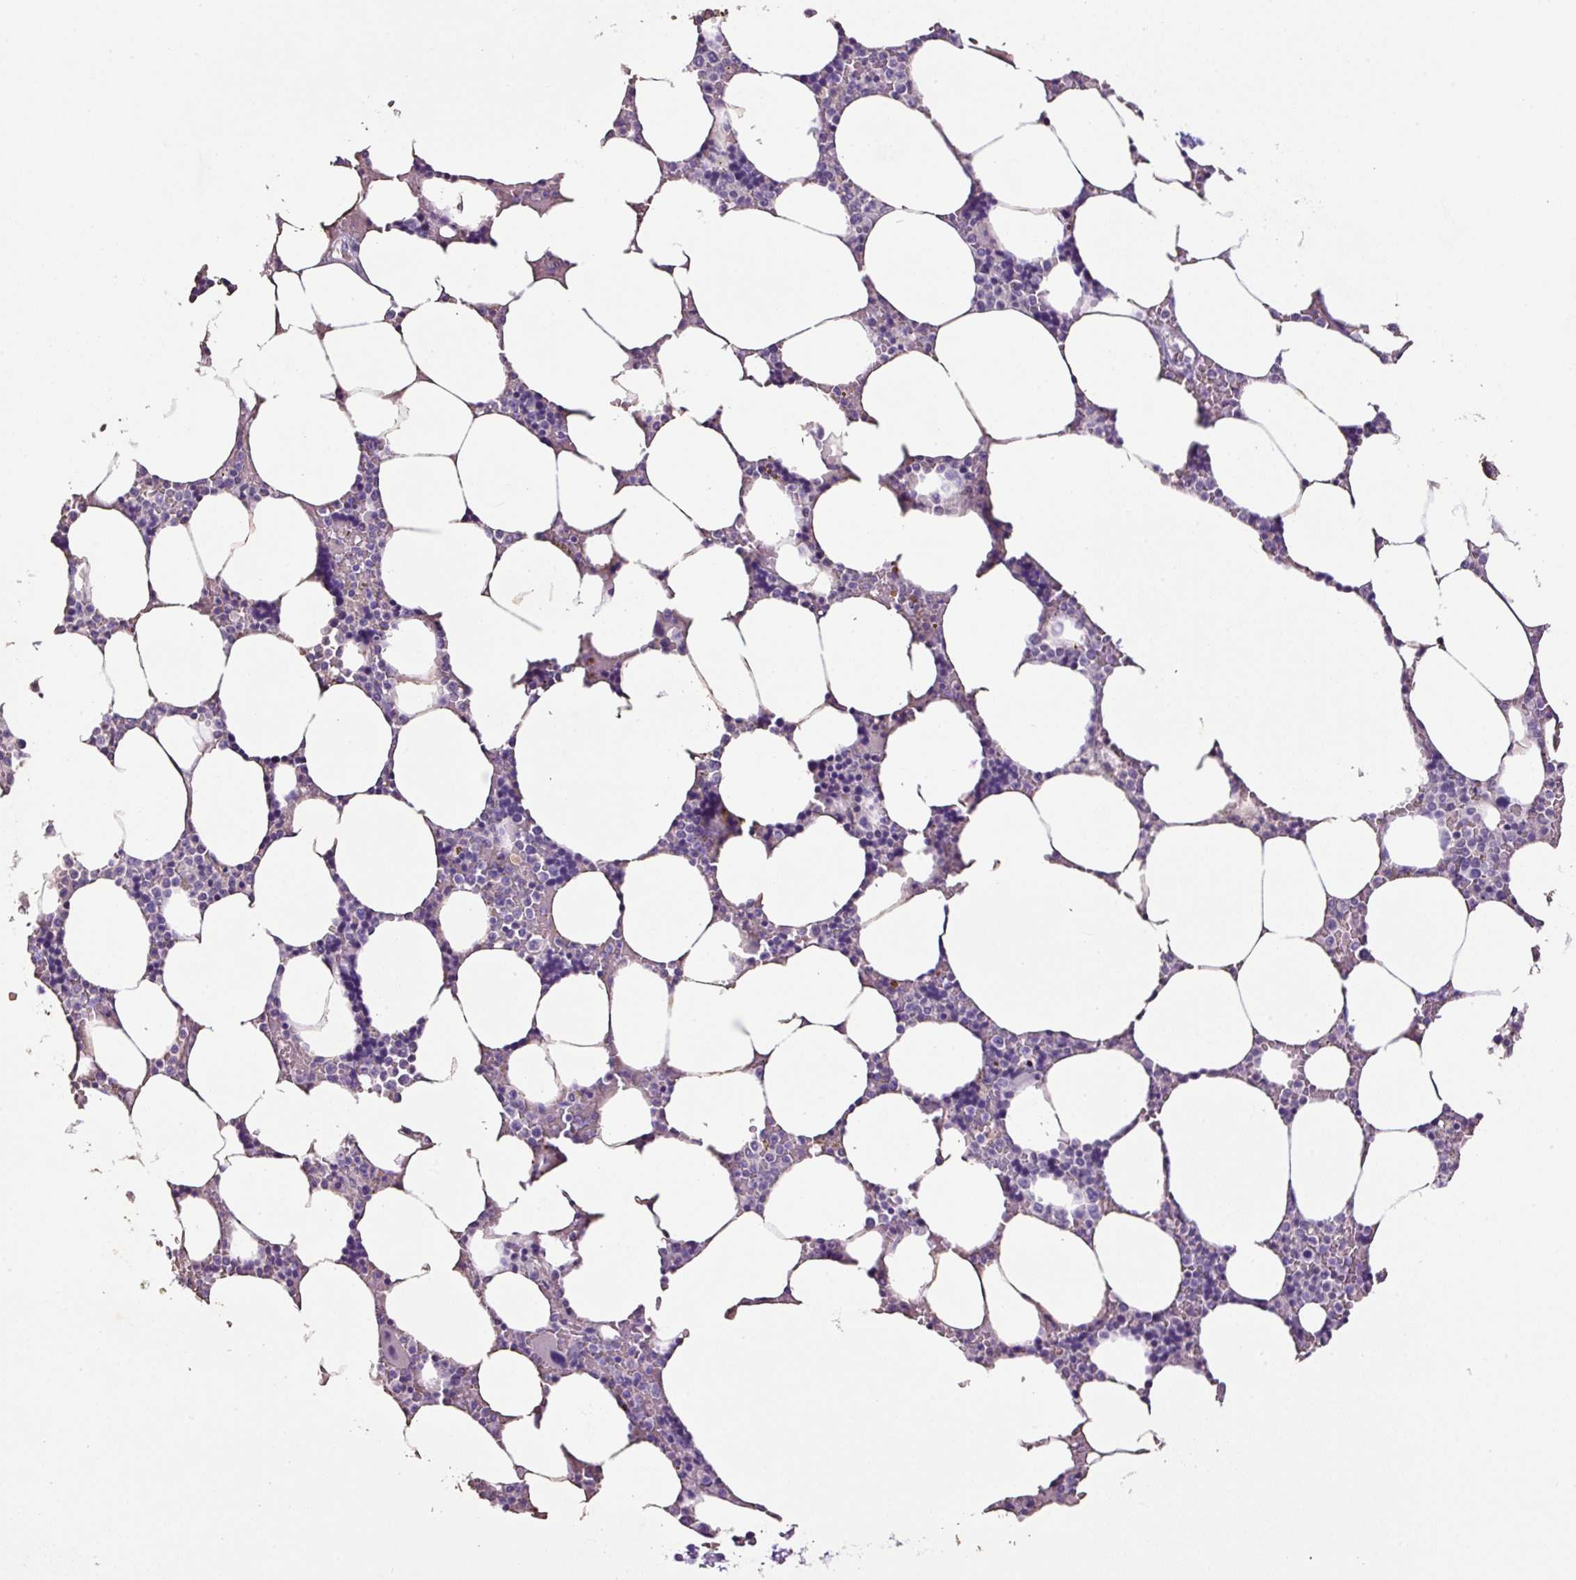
{"staining": {"intensity": "negative", "quantity": "none", "location": "none"}, "tissue": "bone marrow", "cell_type": "Hematopoietic cells", "image_type": "normal", "snomed": [{"axis": "morphology", "description": "Normal tissue, NOS"}, {"axis": "topography", "description": "Bone marrow"}], "caption": "This is an IHC micrograph of normal human bone marrow. There is no staining in hematopoietic cells.", "gene": "SP8", "patient": {"sex": "male", "age": 64}}